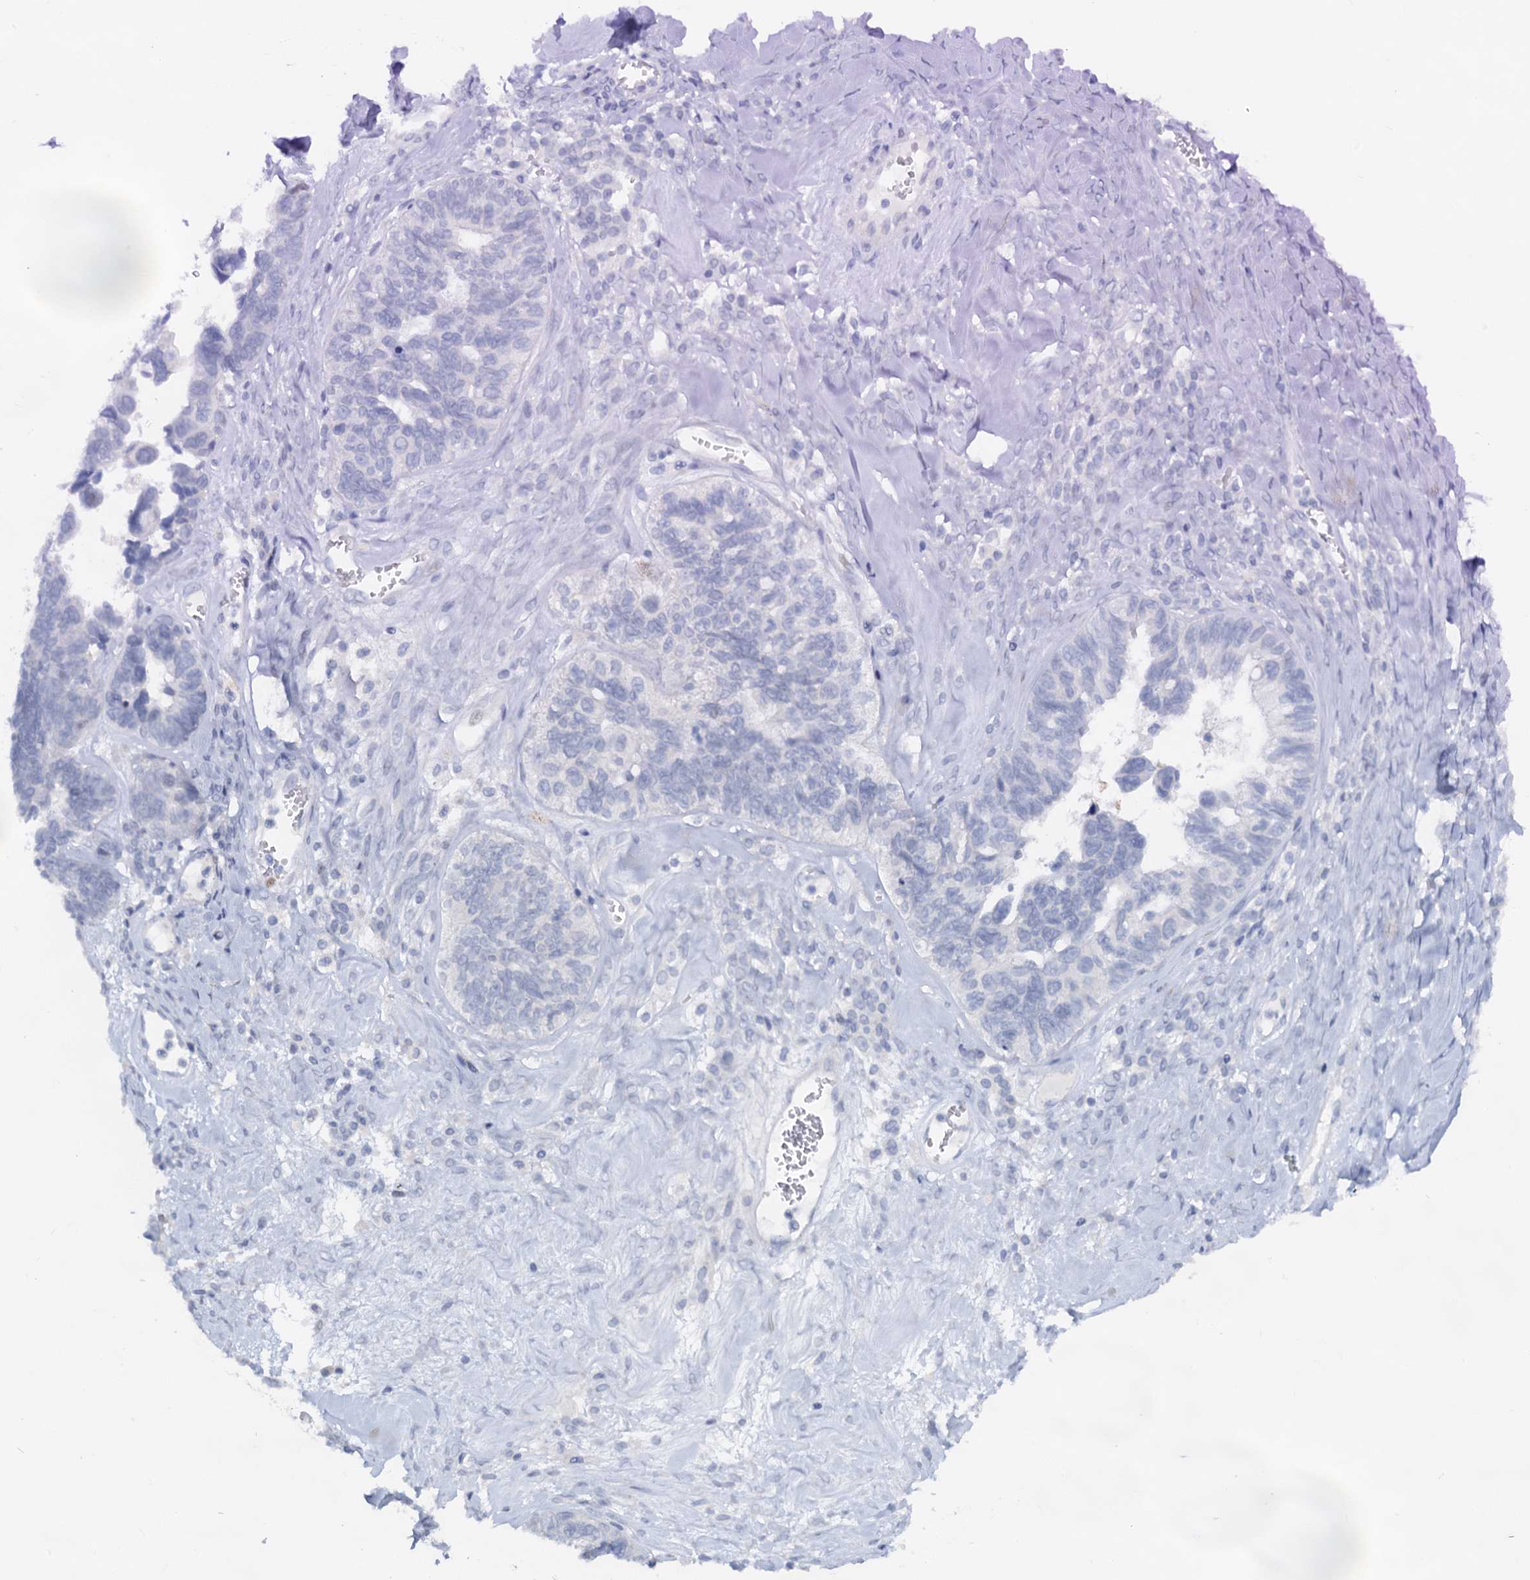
{"staining": {"intensity": "negative", "quantity": "none", "location": "none"}, "tissue": "ovarian cancer", "cell_type": "Tumor cells", "image_type": "cancer", "snomed": [{"axis": "morphology", "description": "Cystadenocarcinoma, serous, NOS"}, {"axis": "topography", "description": "Ovary"}], "caption": "The histopathology image shows no significant positivity in tumor cells of serous cystadenocarcinoma (ovarian). Nuclei are stained in blue.", "gene": "PTGES3", "patient": {"sex": "female", "age": 79}}